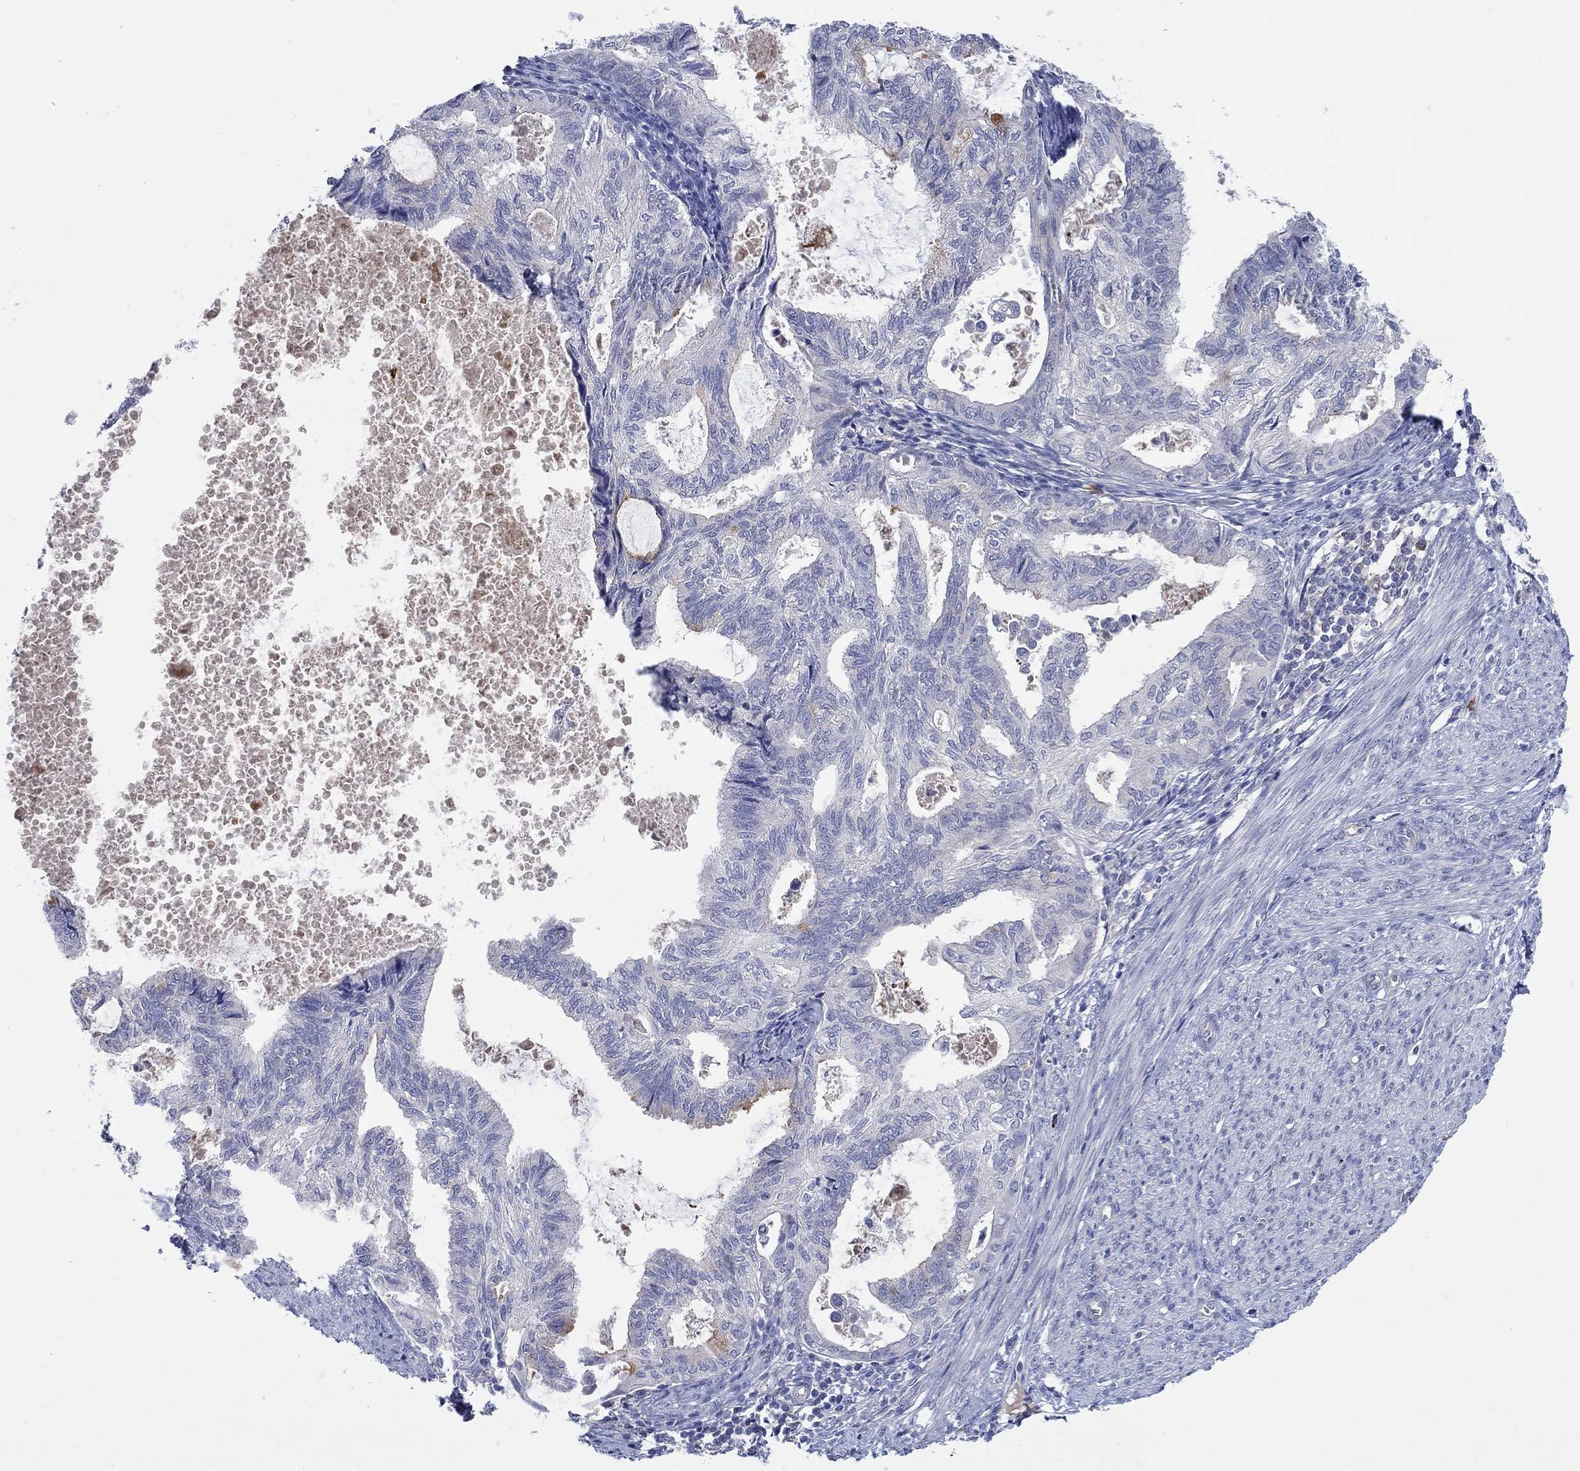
{"staining": {"intensity": "moderate", "quantity": "<25%", "location": "cytoplasmic/membranous"}, "tissue": "endometrial cancer", "cell_type": "Tumor cells", "image_type": "cancer", "snomed": [{"axis": "morphology", "description": "Adenocarcinoma, NOS"}, {"axis": "topography", "description": "Endometrium"}], "caption": "Brown immunohistochemical staining in human endometrial adenocarcinoma displays moderate cytoplasmic/membranous expression in approximately <25% of tumor cells. Nuclei are stained in blue.", "gene": "PLCL2", "patient": {"sex": "female", "age": 86}}